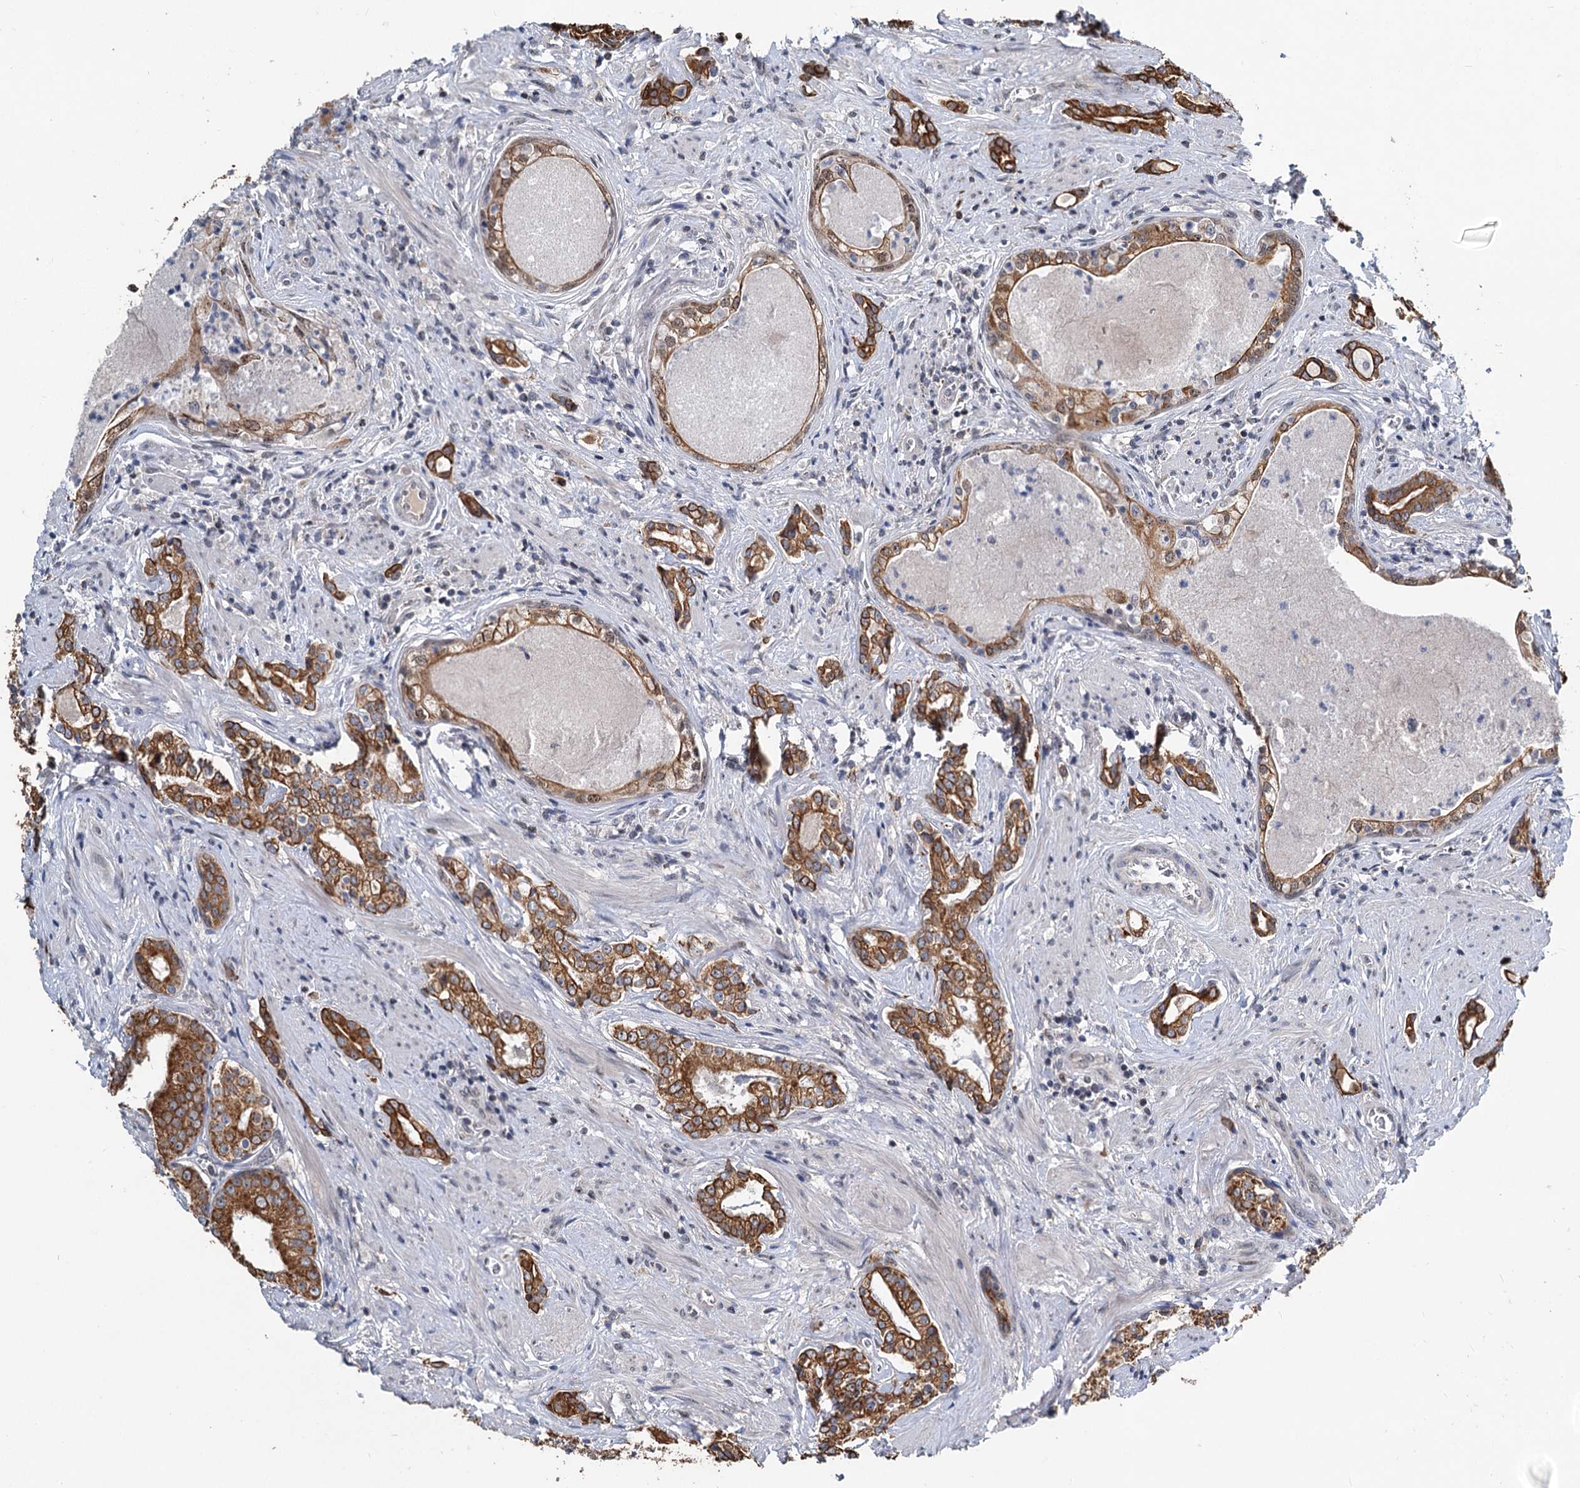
{"staining": {"intensity": "strong", "quantity": ">75%", "location": "cytoplasmic/membranous"}, "tissue": "prostate cancer", "cell_type": "Tumor cells", "image_type": "cancer", "snomed": [{"axis": "morphology", "description": "Adenocarcinoma, High grade"}, {"axis": "topography", "description": "Prostate"}], "caption": "The immunohistochemical stain shows strong cytoplasmic/membranous staining in tumor cells of prostate high-grade adenocarcinoma tissue. The staining was performed using DAB (3,3'-diaminobenzidine) to visualize the protein expression in brown, while the nuclei were stained in blue with hematoxylin (Magnification: 20x).", "gene": "RITA1", "patient": {"sex": "male", "age": 58}}